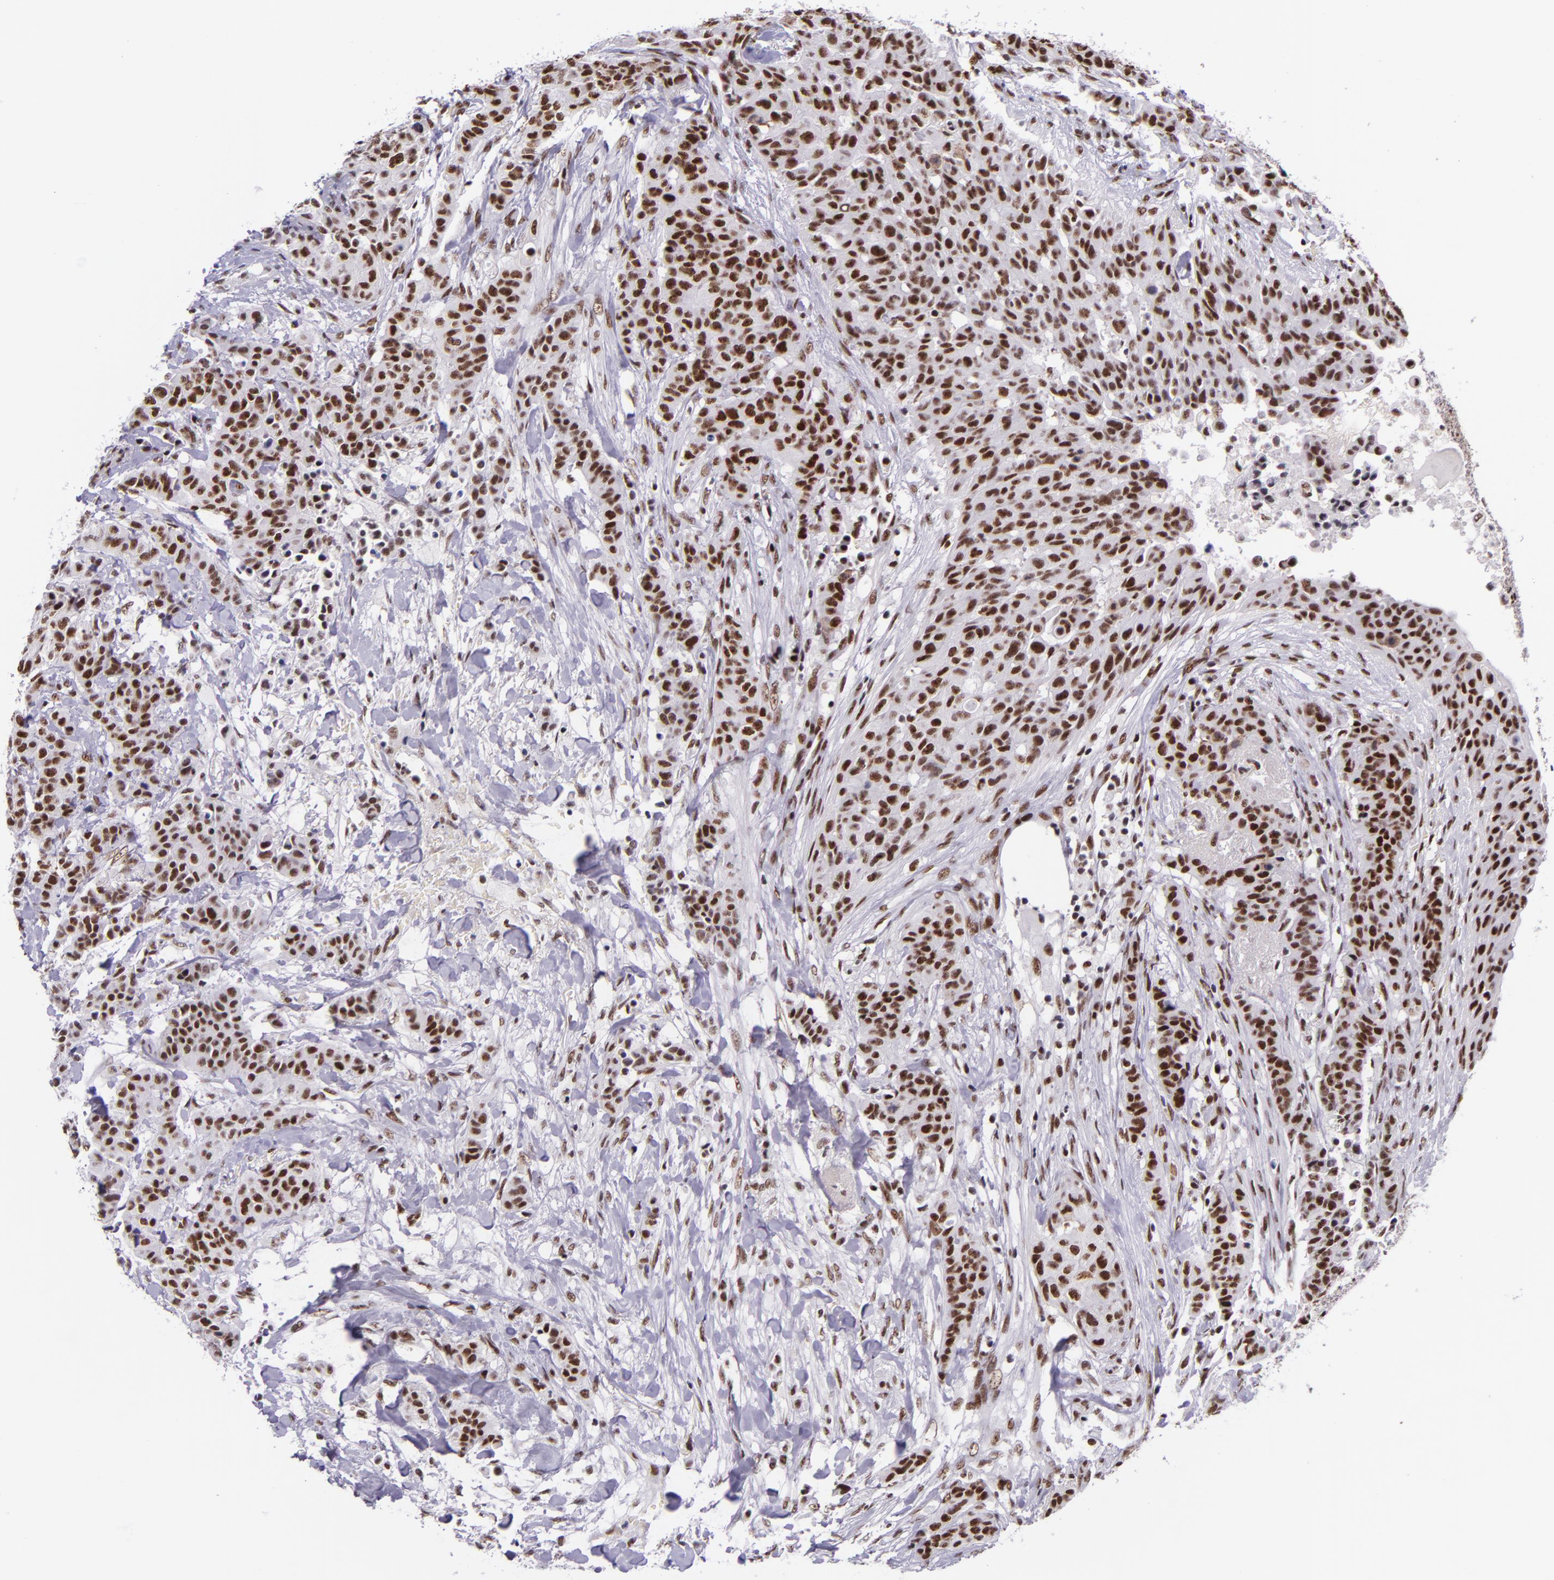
{"staining": {"intensity": "strong", "quantity": ">75%", "location": "nuclear"}, "tissue": "breast cancer", "cell_type": "Tumor cells", "image_type": "cancer", "snomed": [{"axis": "morphology", "description": "Duct carcinoma"}, {"axis": "topography", "description": "Breast"}], "caption": "Strong nuclear protein positivity is present in approximately >75% of tumor cells in breast infiltrating ductal carcinoma.", "gene": "GPKOW", "patient": {"sex": "female", "age": 40}}